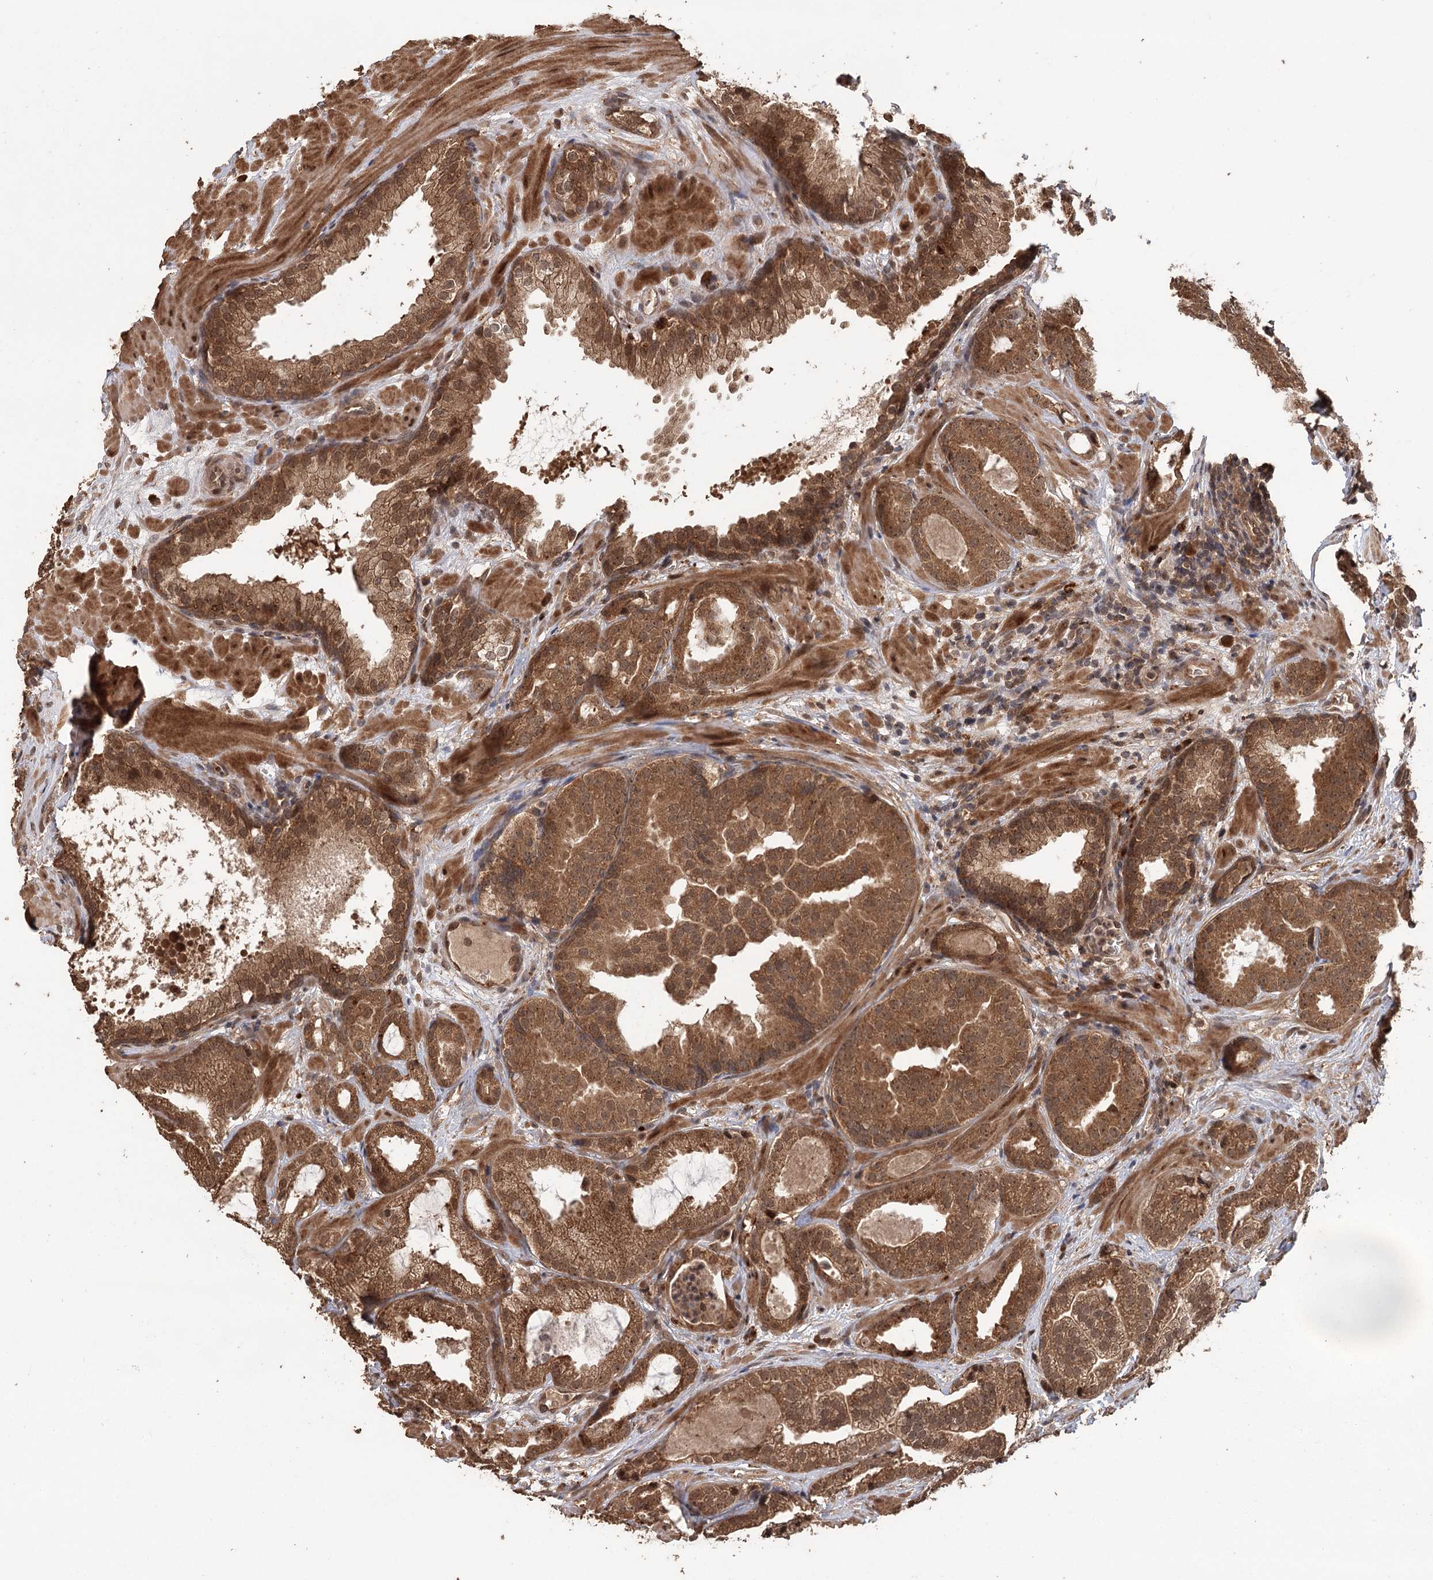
{"staining": {"intensity": "moderate", "quantity": ">75%", "location": "cytoplasmic/membranous,nuclear"}, "tissue": "prostate cancer", "cell_type": "Tumor cells", "image_type": "cancer", "snomed": [{"axis": "morphology", "description": "Adenocarcinoma, High grade"}, {"axis": "topography", "description": "Prostate"}], "caption": "The micrograph shows a brown stain indicating the presence of a protein in the cytoplasmic/membranous and nuclear of tumor cells in prostate cancer (adenocarcinoma (high-grade)).", "gene": "N6AMT1", "patient": {"sex": "male", "age": 60}}